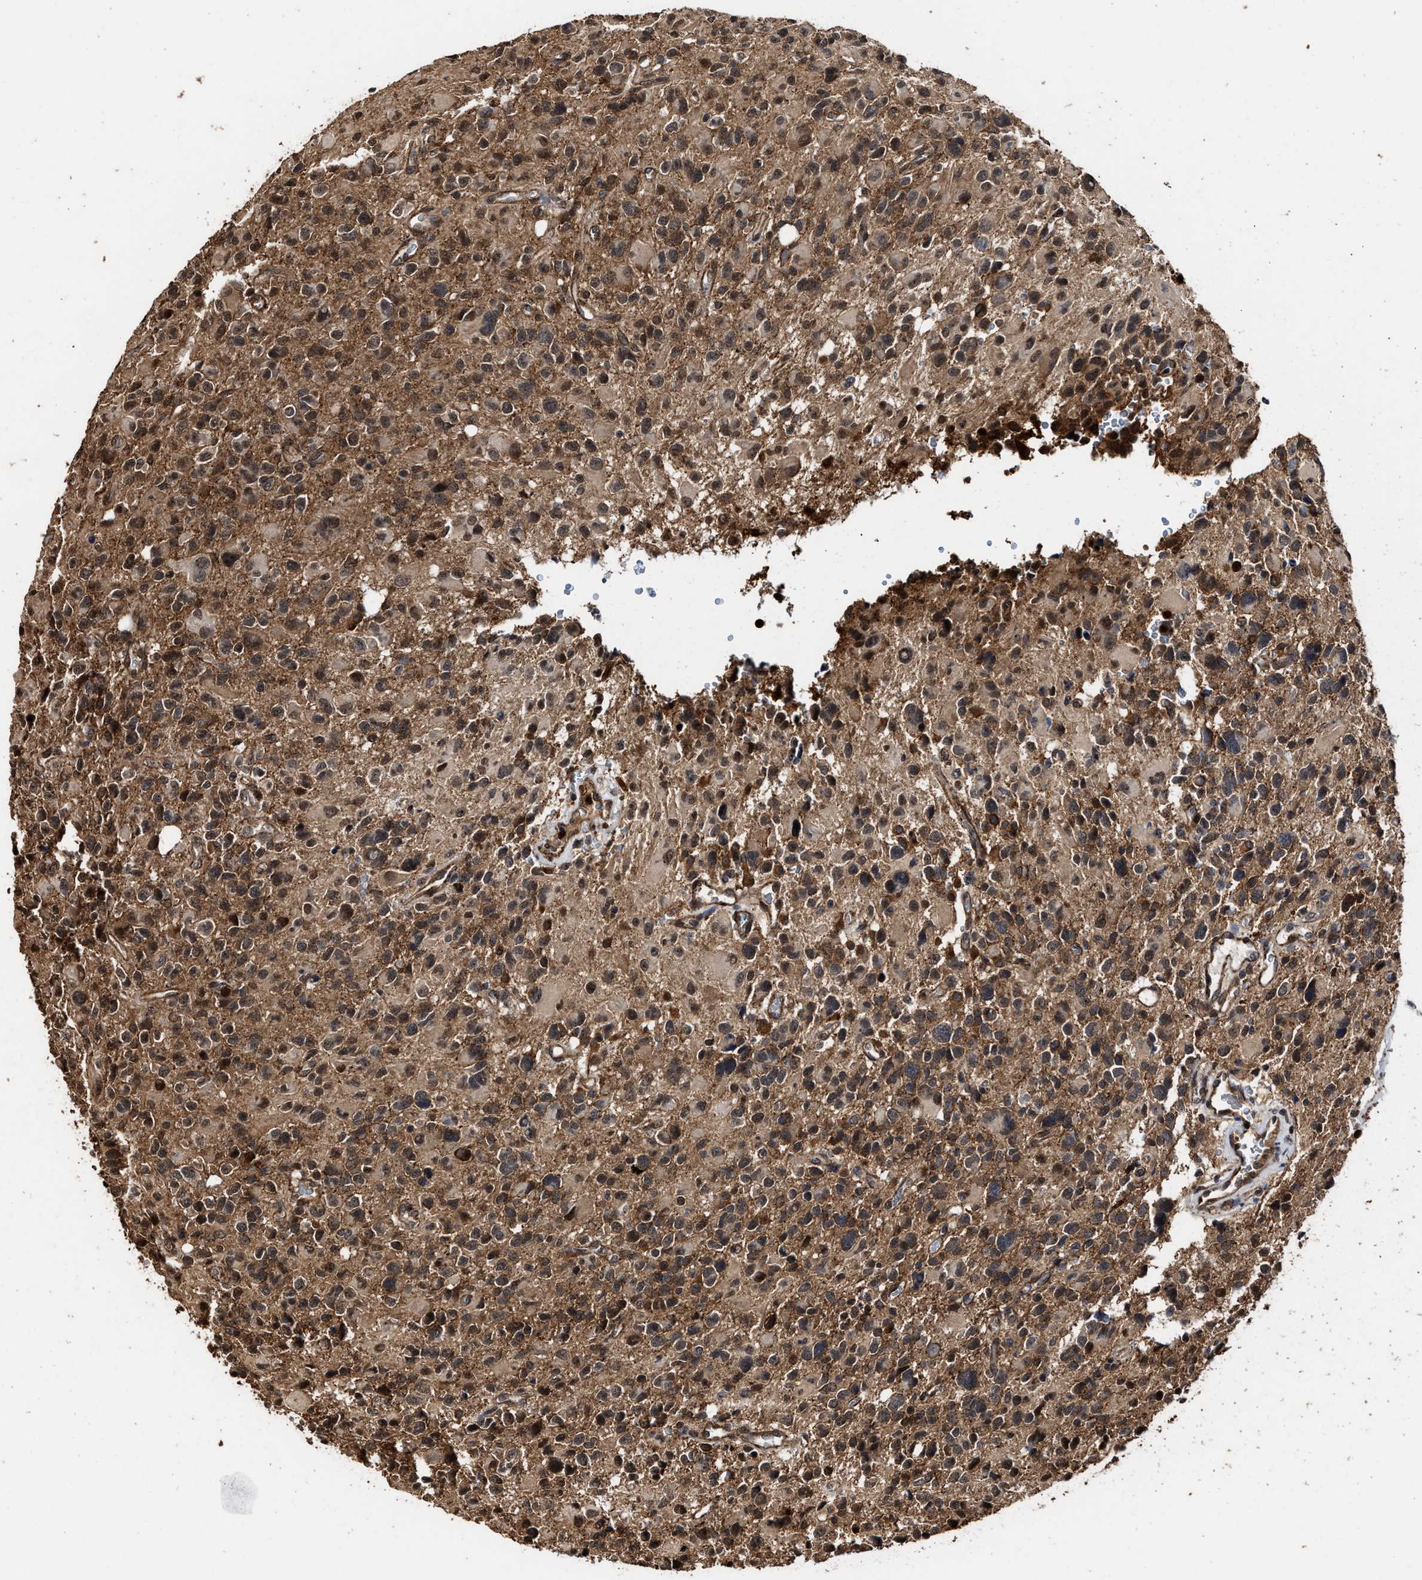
{"staining": {"intensity": "moderate", "quantity": ">75%", "location": "cytoplasmic/membranous,nuclear"}, "tissue": "glioma", "cell_type": "Tumor cells", "image_type": "cancer", "snomed": [{"axis": "morphology", "description": "Glioma, malignant, High grade"}, {"axis": "topography", "description": "Brain"}], "caption": "Immunohistochemical staining of glioma reveals medium levels of moderate cytoplasmic/membranous and nuclear positivity in about >75% of tumor cells.", "gene": "SEPTIN2", "patient": {"sex": "male", "age": 48}}